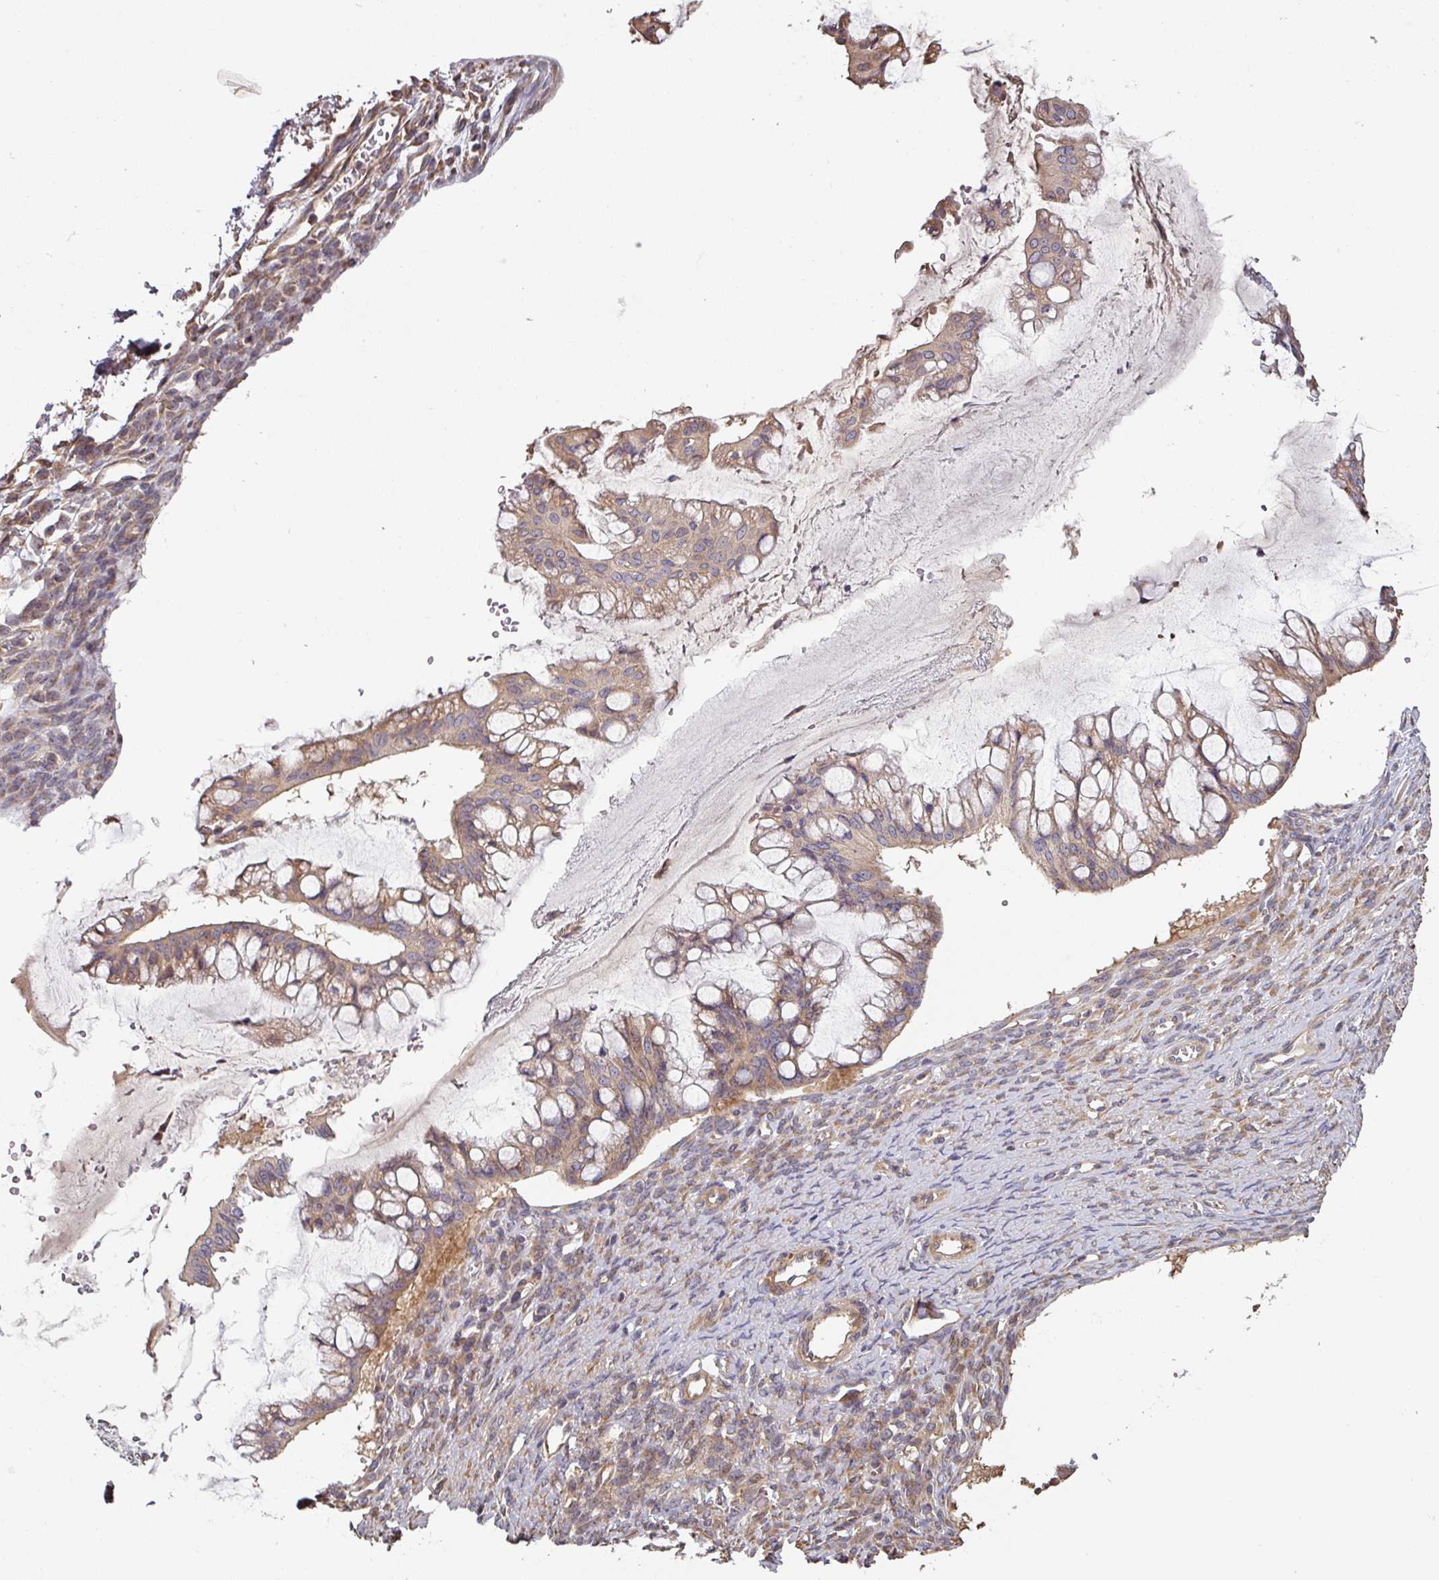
{"staining": {"intensity": "weak", "quantity": ">75%", "location": "cytoplasmic/membranous"}, "tissue": "ovarian cancer", "cell_type": "Tumor cells", "image_type": "cancer", "snomed": [{"axis": "morphology", "description": "Cystadenocarcinoma, mucinous, NOS"}, {"axis": "topography", "description": "Ovary"}], "caption": "Weak cytoplasmic/membranous expression is seen in about >75% of tumor cells in ovarian cancer (mucinous cystadenocarcinoma).", "gene": "SIK1", "patient": {"sex": "female", "age": 73}}